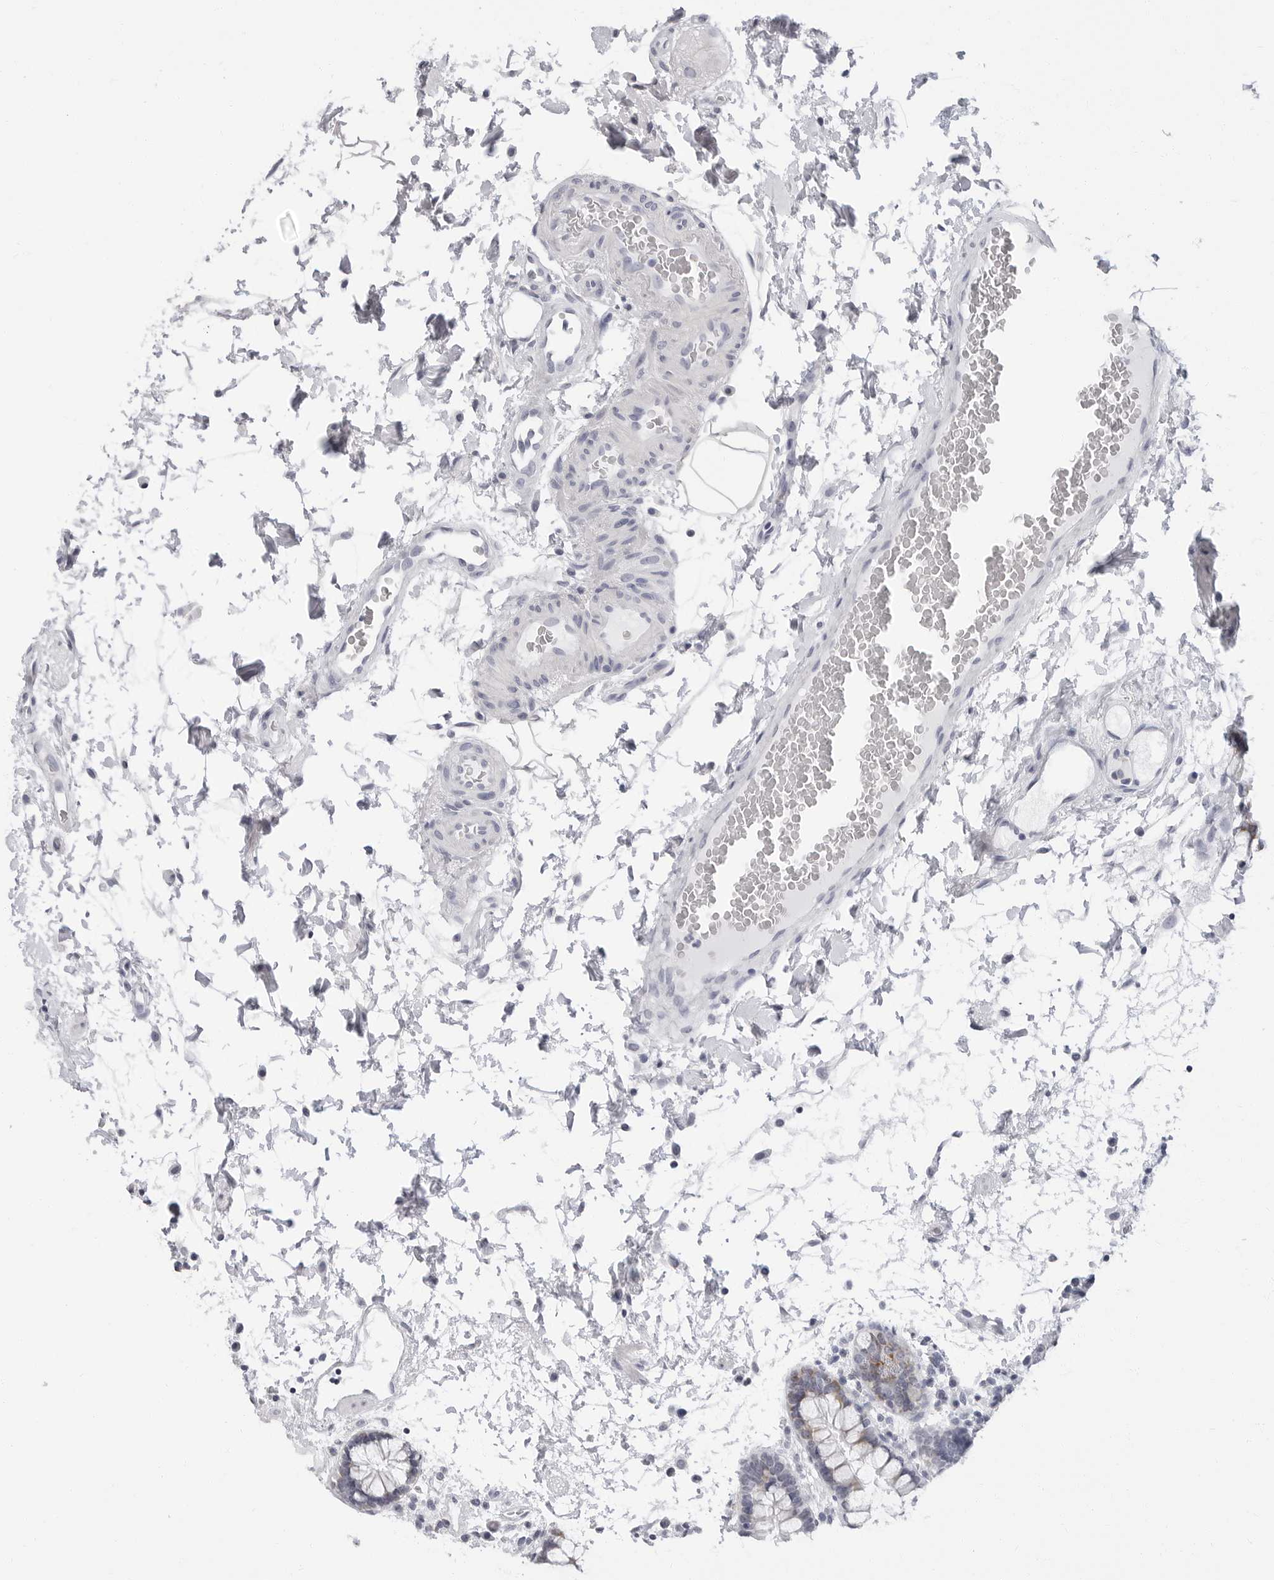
{"staining": {"intensity": "negative", "quantity": "none", "location": "none"}, "tissue": "colon", "cell_type": "Endothelial cells", "image_type": "normal", "snomed": [{"axis": "morphology", "description": "Normal tissue, NOS"}, {"axis": "topography", "description": "Colon"}], "caption": "This is an IHC histopathology image of benign human colon. There is no staining in endothelial cells.", "gene": "ERICH3", "patient": {"sex": "female", "age": 79}}